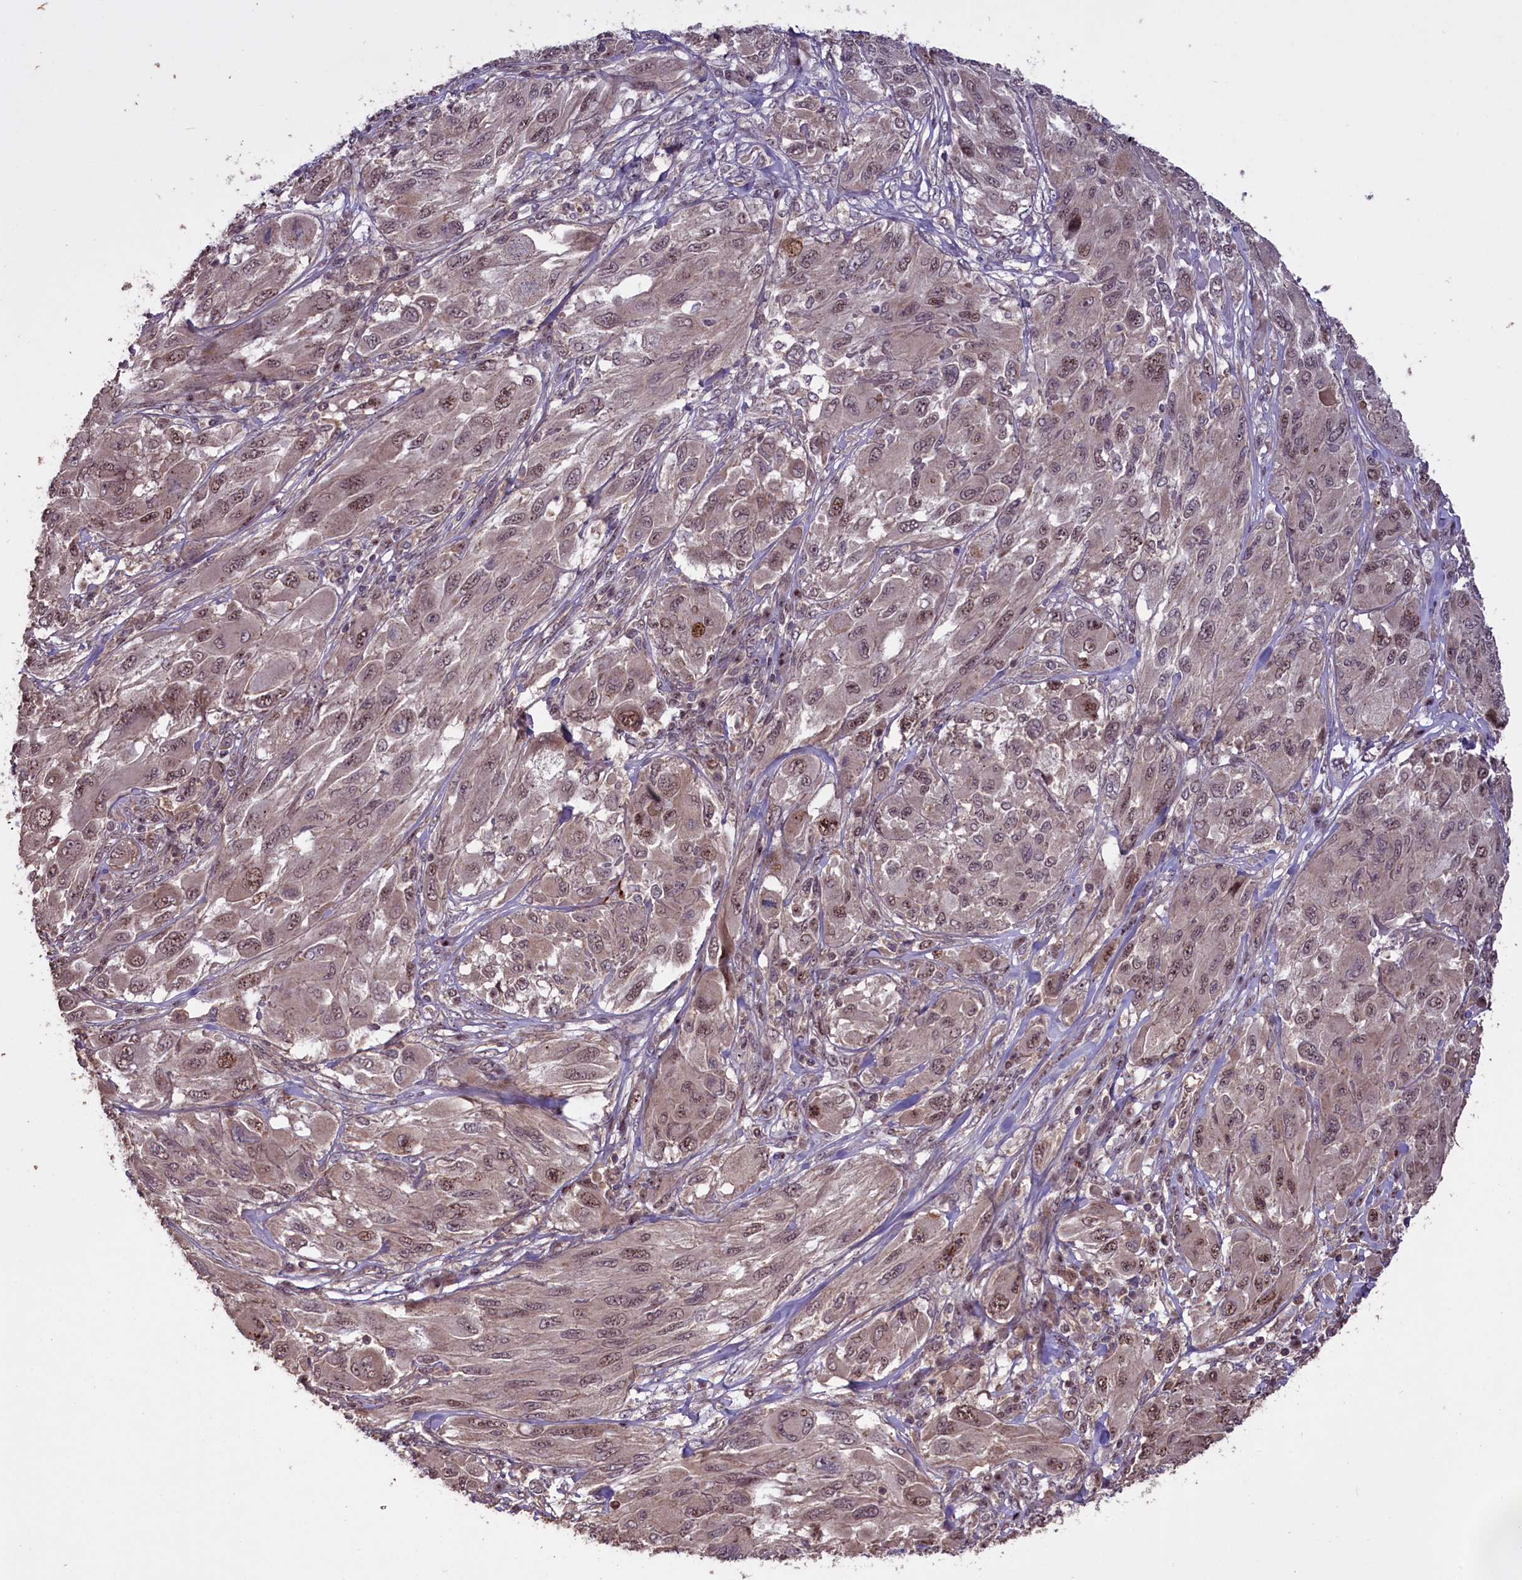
{"staining": {"intensity": "moderate", "quantity": "25%-75%", "location": "cytoplasmic/membranous,nuclear"}, "tissue": "melanoma", "cell_type": "Tumor cells", "image_type": "cancer", "snomed": [{"axis": "morphology", "description": "Malignant melanoma, NOS"}, {"axis": "topography", "description": "Skin"}], "caption": "A photomicrograph of human melanoma stained for a protein exhibits moderate cytoplasmic/membranous and nuclear brown staining in tumor cells.", "gene": "FUZ", "patient": {"sex": "female", "age": 91}}